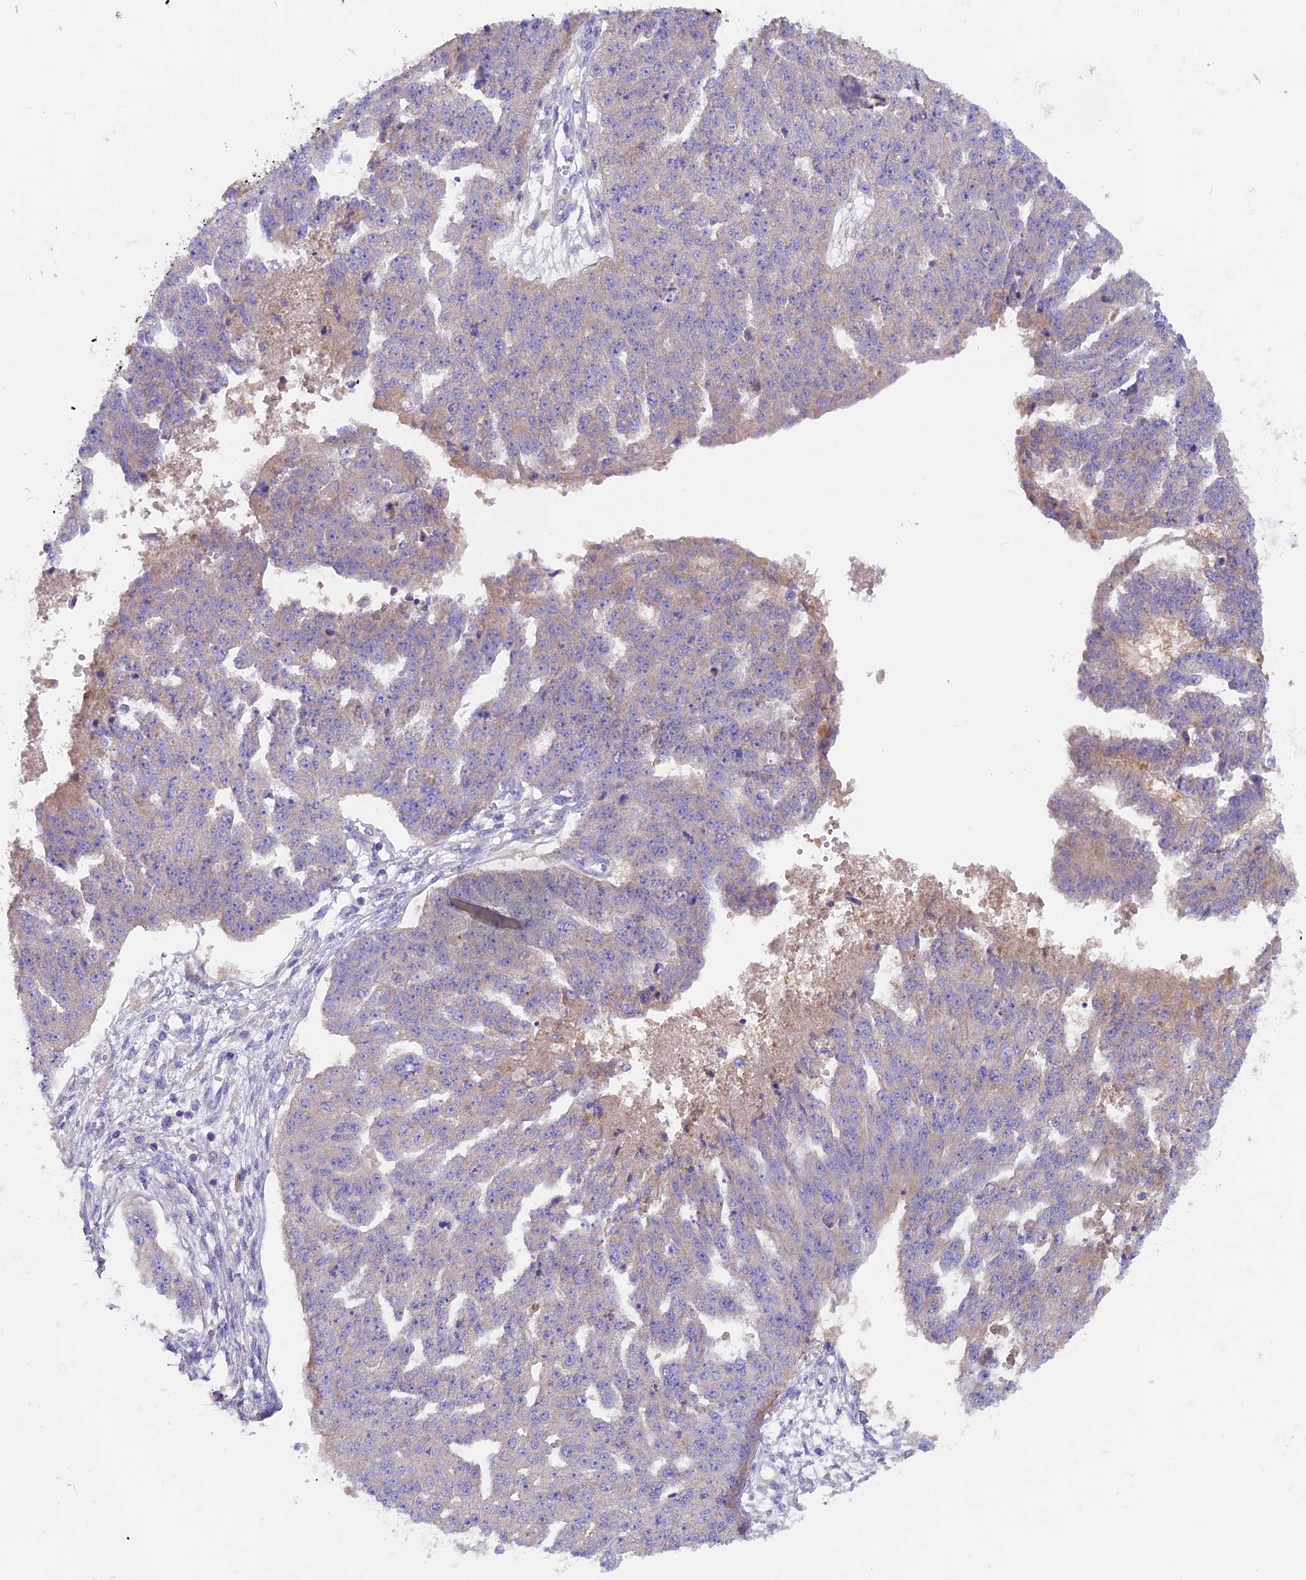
{"staining": {"intensity": "weak", "quantity": "25%-75%", "location": "cytoplasmic/membranous"}, "tissue": "ovarian cancer", "cell_type": "Tumor cells", "image_type": "cancer", "snomed": [{"axis": "morphology", "description": "Cystadenocarcinoma, serous, NOS"}, {"axis": "topography", "description": "Ovary"}], "caption": "Protein expression analysis of ovarian serous cystadenocarcinoma shows weak cytoplasmic/membranous expression in approximately 25%-75% of tumor cells.", "gene": "PZP", "patient": {"sex": "female", "age": 58}}